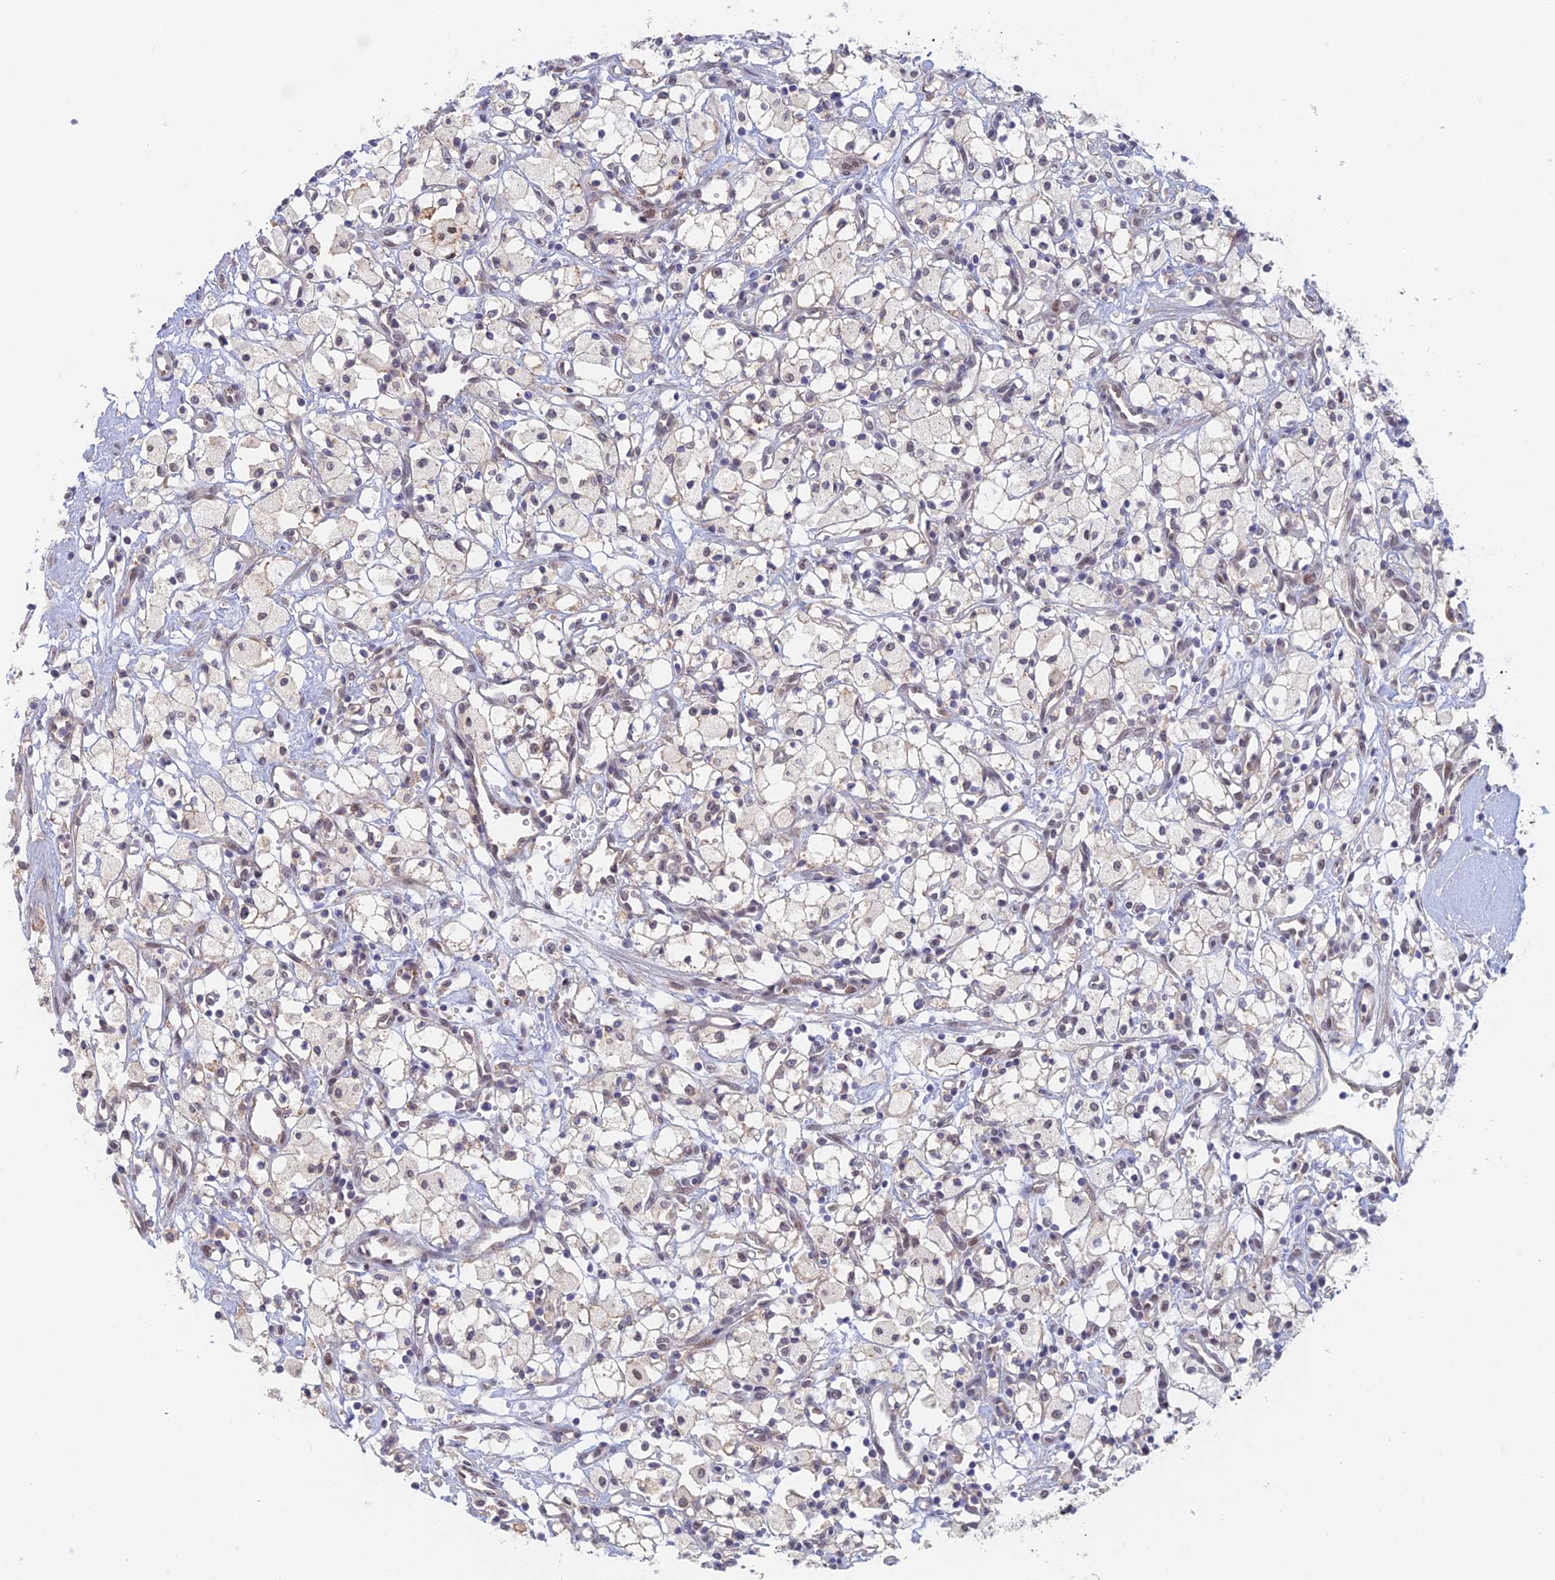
{"staining": {"intensity": "weak", "quantity": "<25%", "location": "cytoplasmic/membranous,nuclear"}, "tissue": "renal cancer", "cell_type": "Tumor cells", "image_type": "cancer", "snomed": [{"axis": "morphology", "description": "Adenocarcinoma, NOS"}, {"axis": "topography", "description": "Kidney"}], "caption": "High magnification brightfield microscopy of renal cancer (adenocarcinoma) stained with DAB (3,3'-diaminobenzidine) (brown) and counterstained with hematoxylin (blue): tumor cells show no significant staining.", "gene": "ZUP1", "patient": {"sex": "male", "age": 59}}